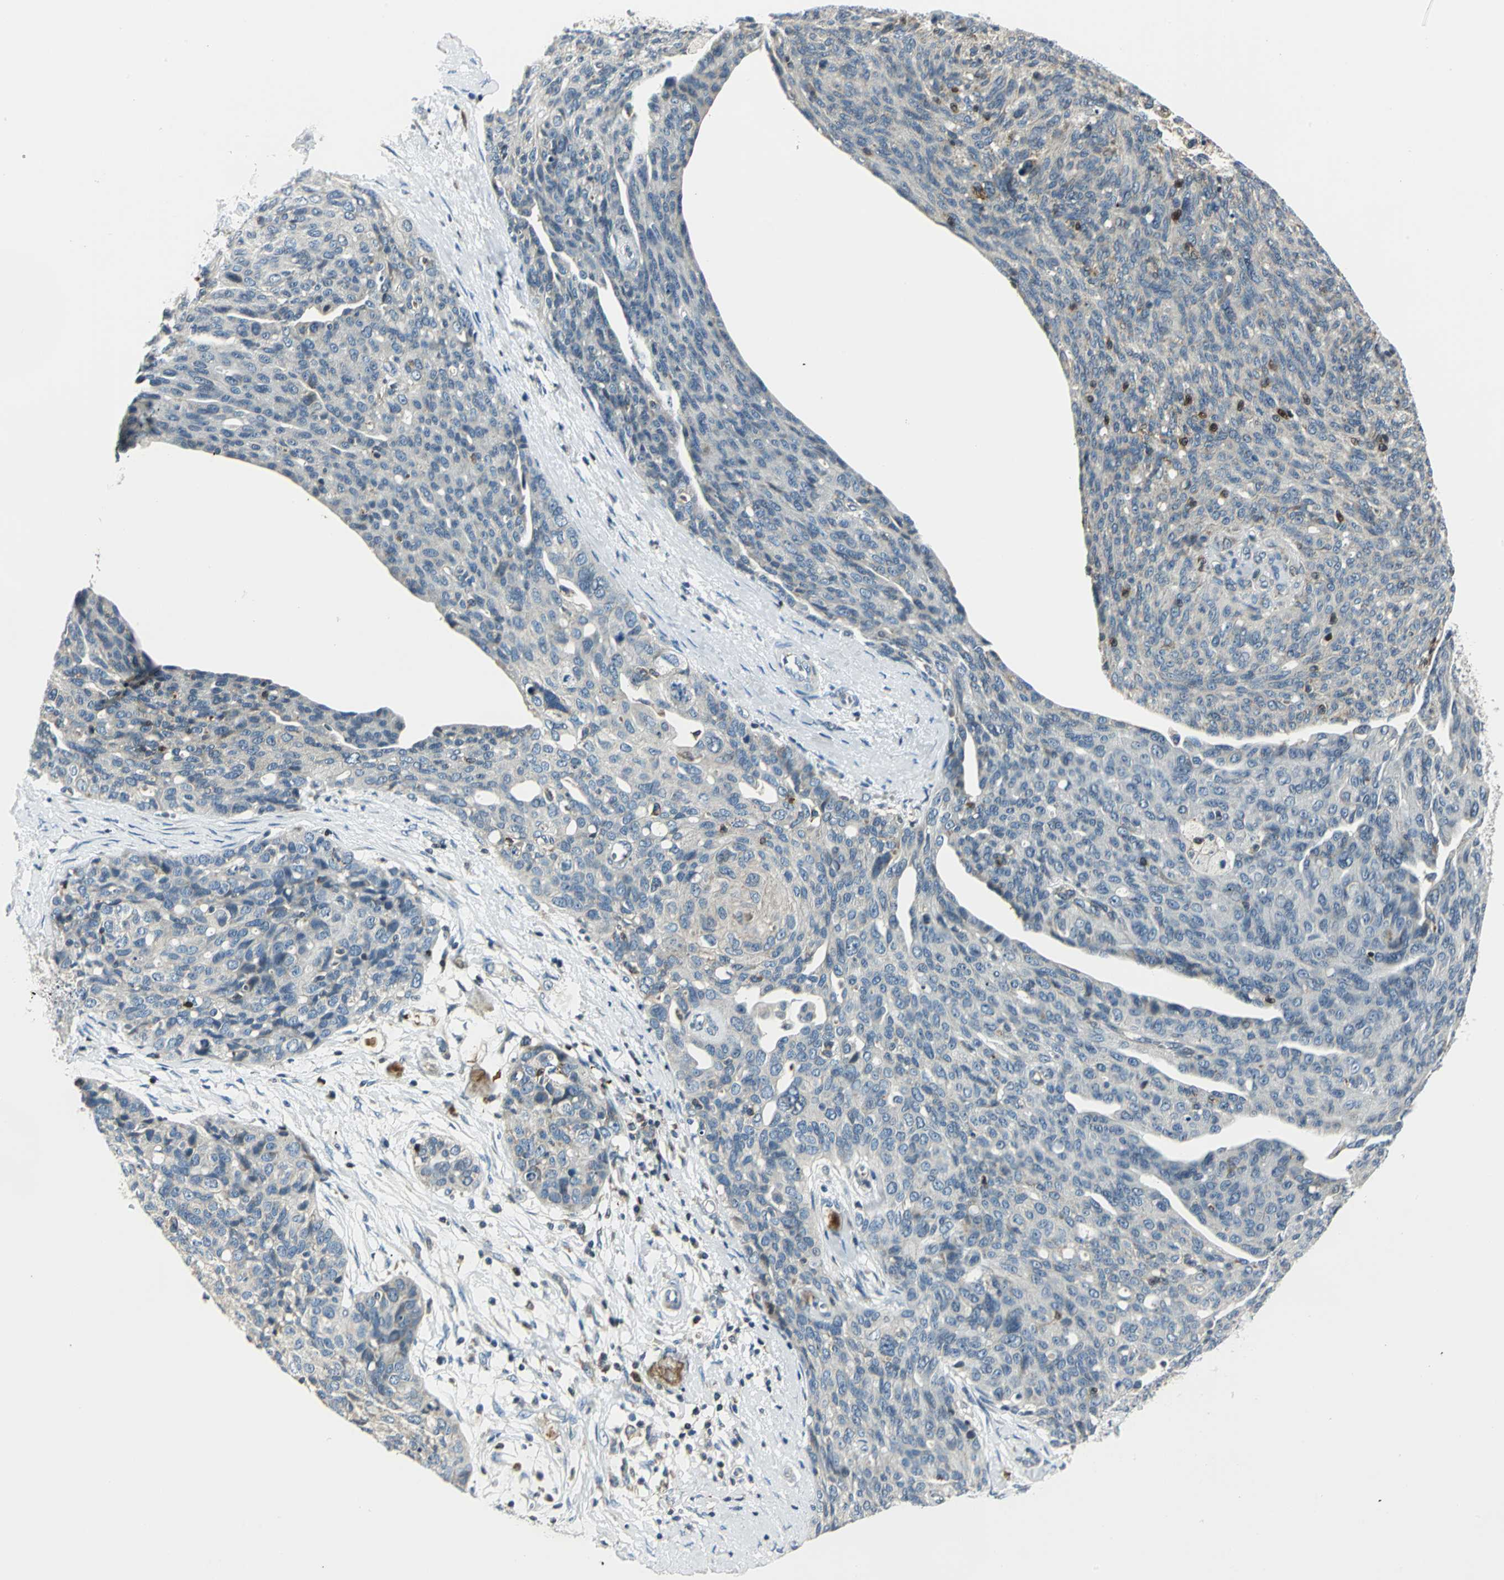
{"staining": {"intensity": "negative", "quantity": "none", "location": "none"}, "tissue": "ovarian cancer", "cell_type": "Tumor cells", "image_type": "cancer", "snomed": [{"axis": "morphology", "description": "Carcinoma, endometroid"}, {"axis": "topography", "description": "Ovary"}], "caption": "DAB (3,3'-diaminobenzidine) immunohistochemical staining of human ovarian cancer (endometroid carcinoma) shows no significant expression in tumor cells.", "gene": "USP40", "patient": {"sex": "female", "age": 60}}